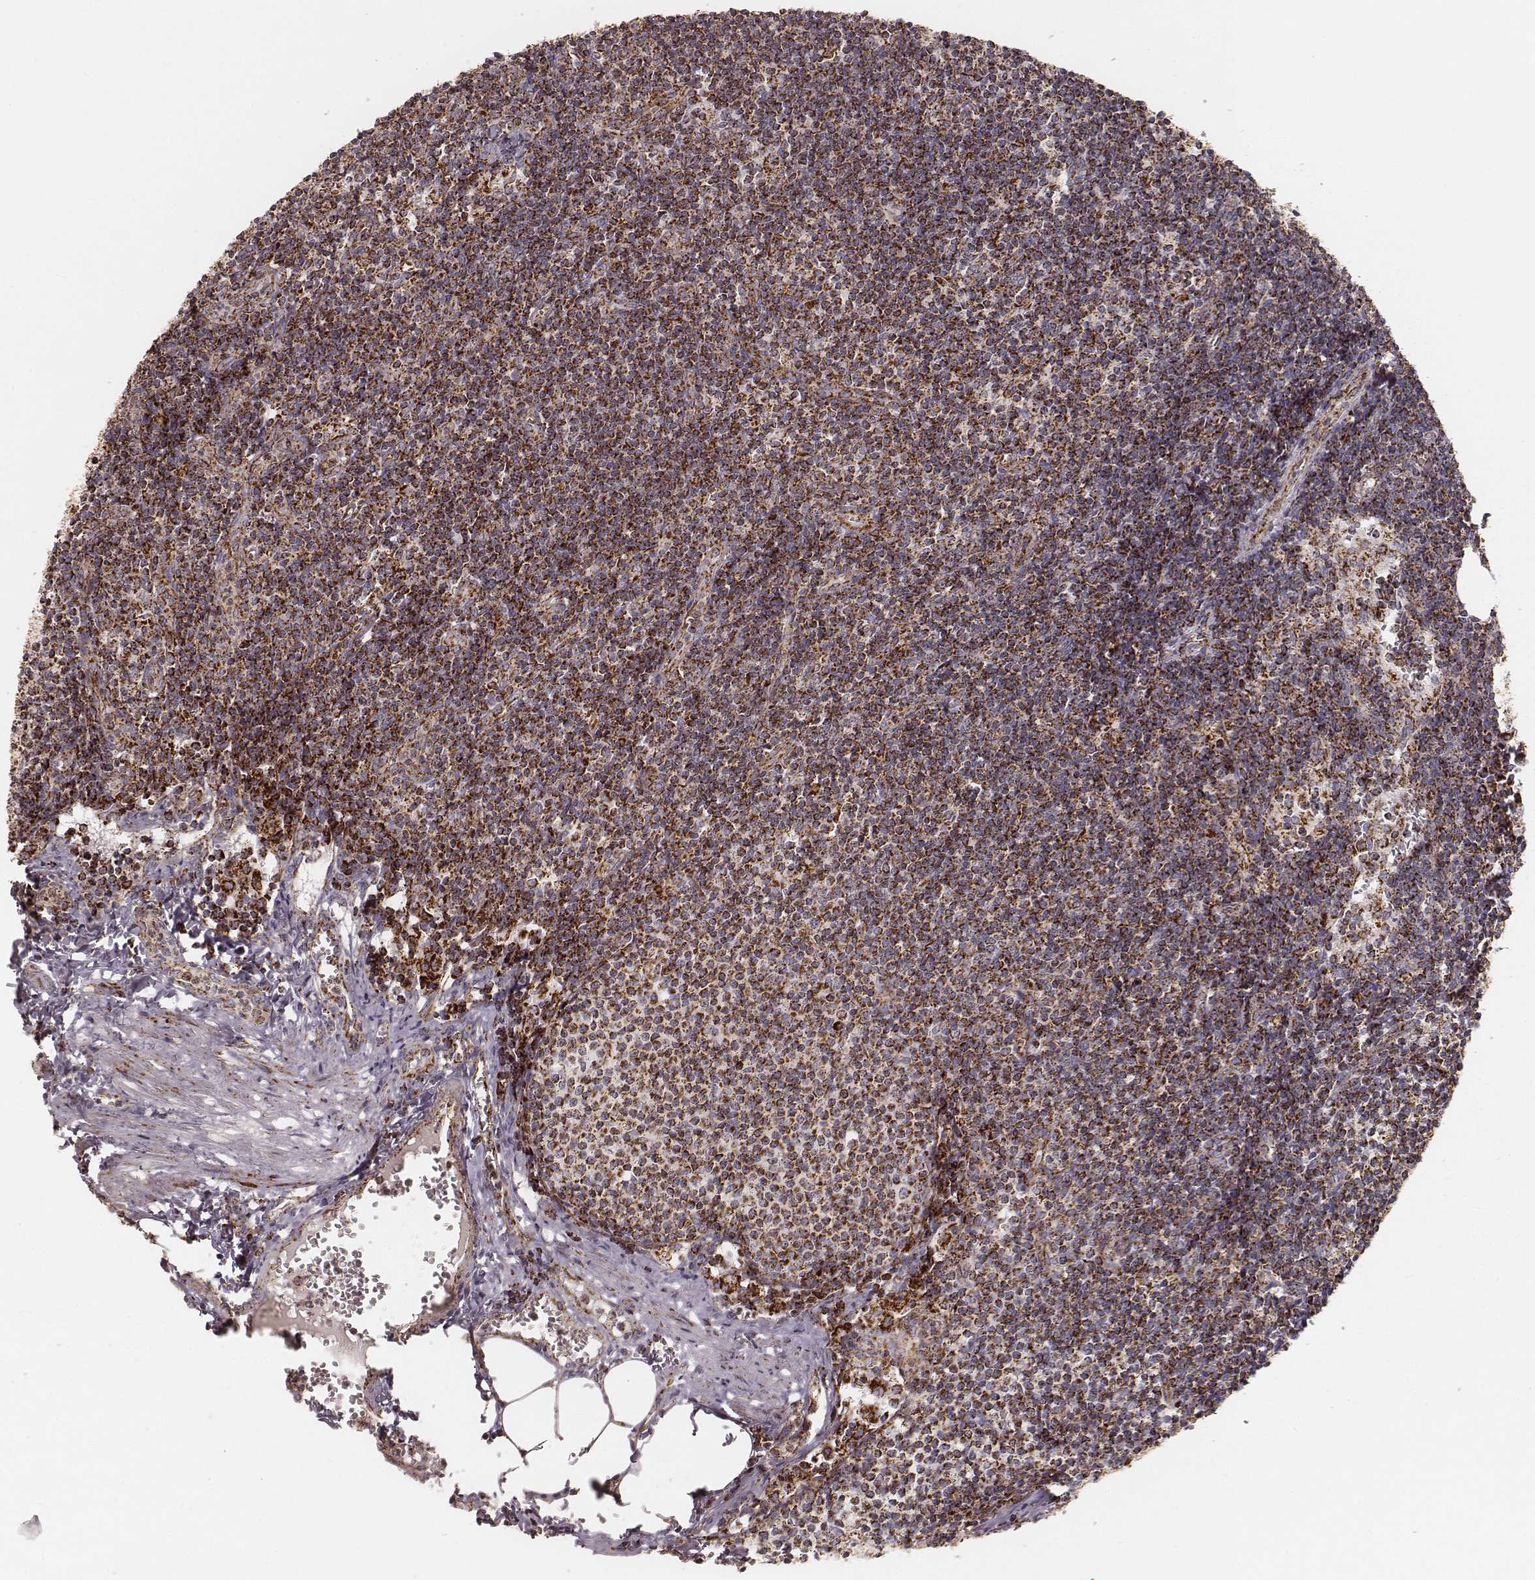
{"staining": {"intensity": "strong", "quantity": ">75%", "location": "cytoplasmic/membranous"}, "tissue": "lymph node", "cell_type": "Germinal center cells", "image_type": "normal", "snomed": [{"axis": "morphology", "description": "Normal tissue, NOS"}, {"axis": "topography", "description": "Lymph node"}], "caption": "A histopathology image showing strong cytoplasmic/membranous positivity in approximately >75% of germinal center cells in unremarkable lymph node, as visualized by brown immunohistochemical staining.", "gene": "CS", "patient": {"sex": "female", "age": 50}}